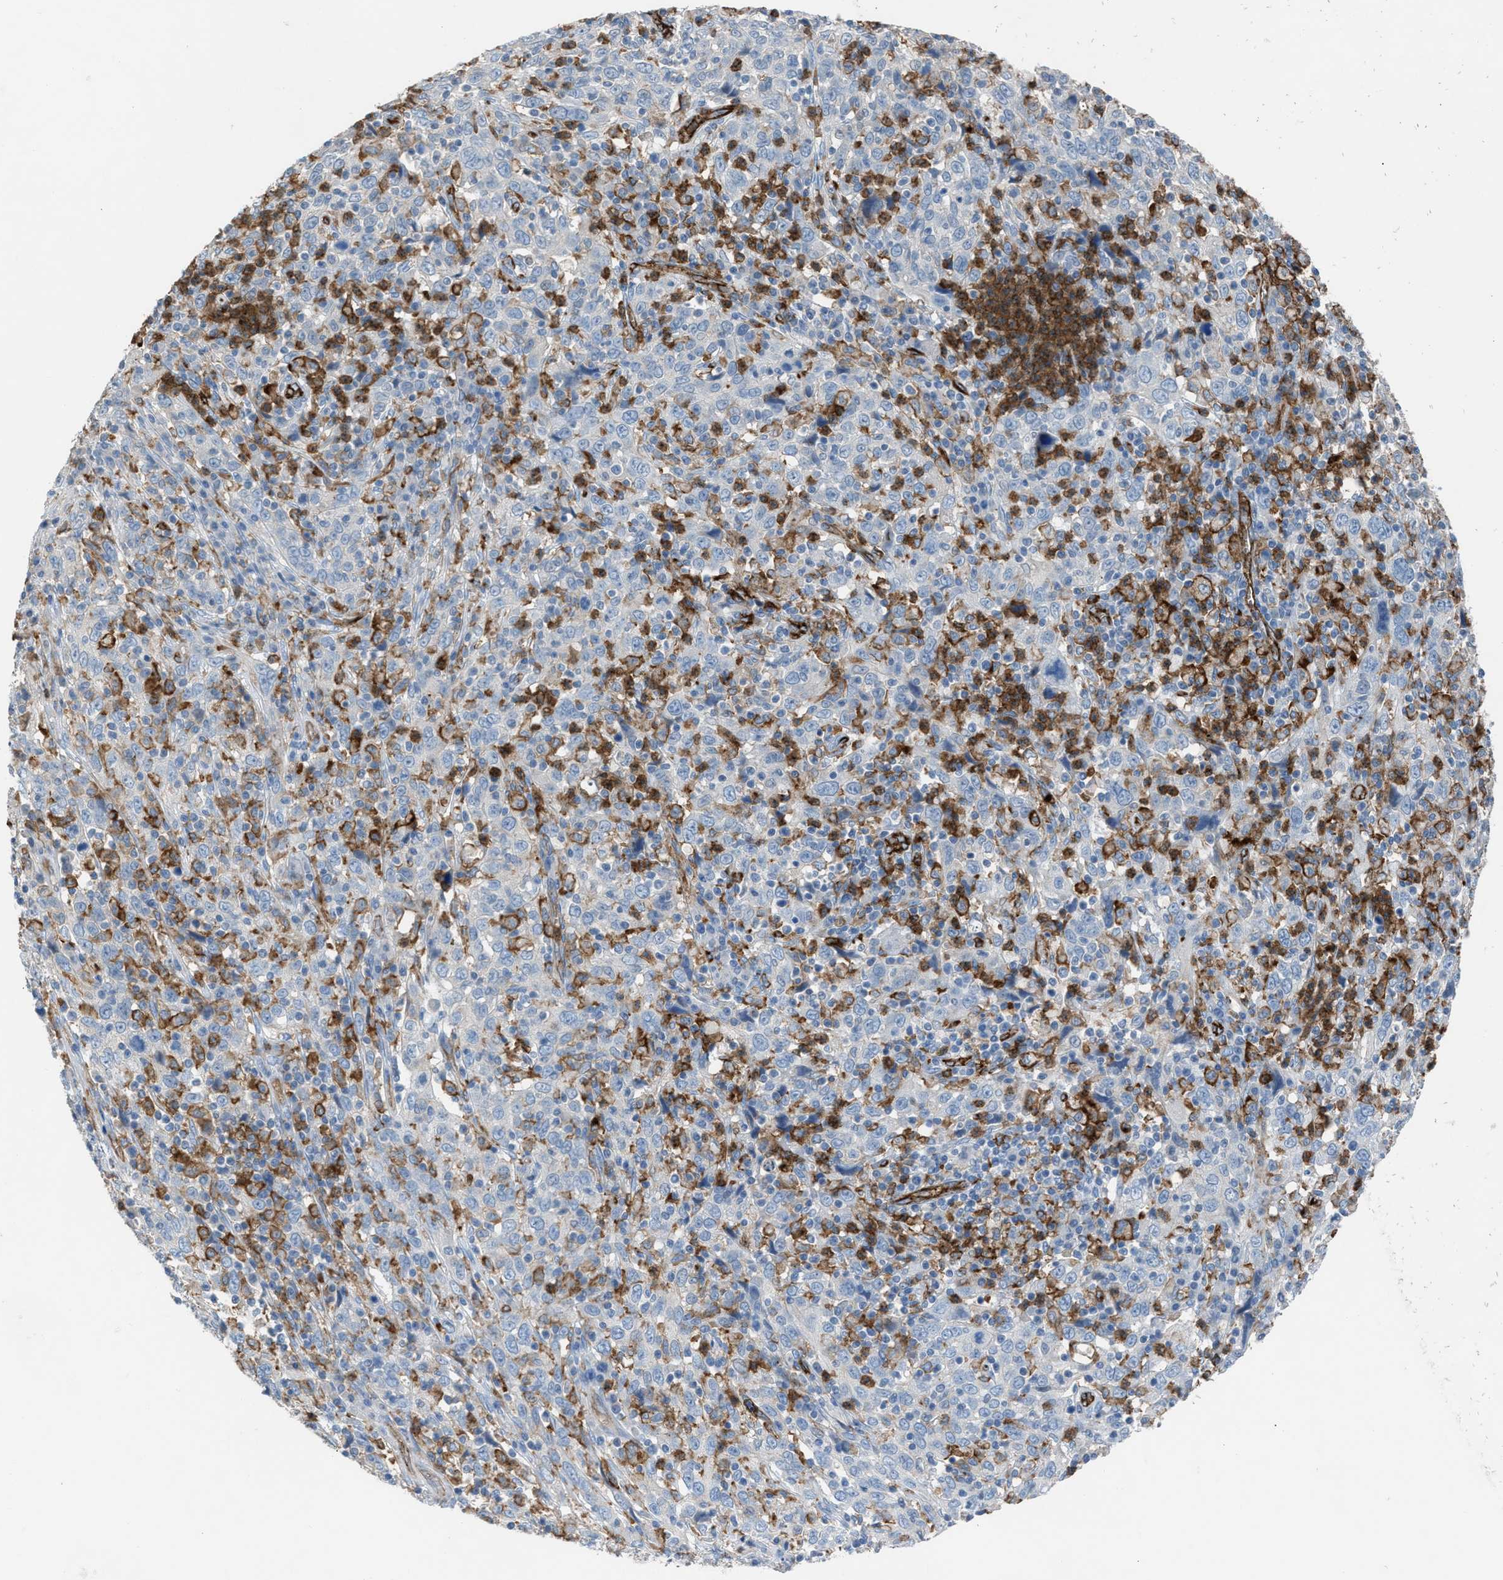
{"staining": {"intensity": "negative", "quantity": "none", "location": "none"}, "tissue": "cervical cancer", "cell_type": "Tumor cells", "image_type": "cancer", "snomed": [{"axis": "morphology", "description": "Squamous cell carcinoma, NOS"}, {"axis": "topography", "description": "Cervix"}], "caption": "This is a histopathology image of IHC staining of squamous cell carcinoma (cervical), which shows no staining in tumor cells.", "gene": "DYSF", "patient": {"sex": "female", "age": 46}}